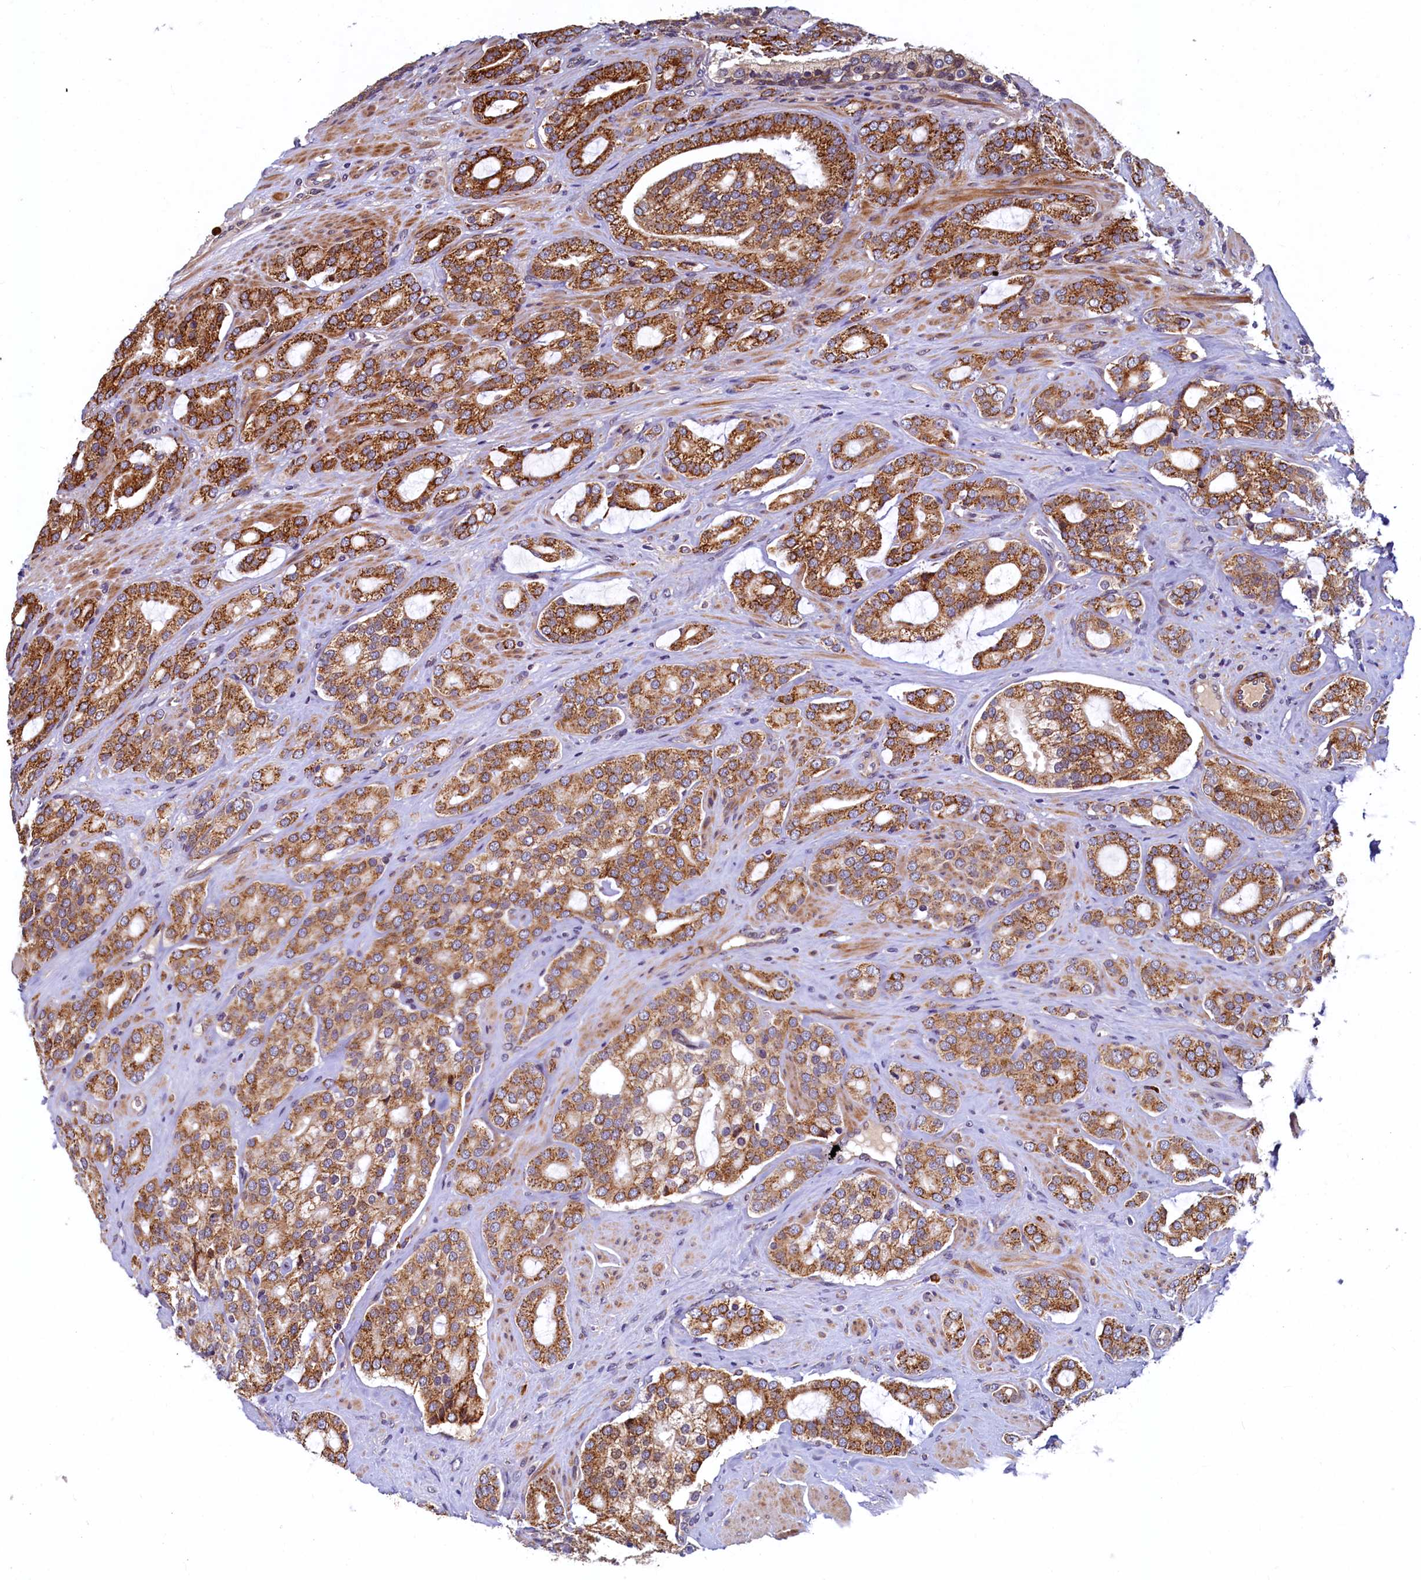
{"staining": {"intensity": "strong", "quantity": ">75%", "location": "cytoplasmic/membranous"}, "tissue": "prostate cancer", "cell_type": "Tumor cells", "image_type": "cancer", "snomed": [{"axis": "morphology", "description": "Adenocarcinoma, High grade"}, {"axis": "topography", "description": "Prostate"}], "caption": "The histopathology image displays immunohistochemical staining of prostate cancer. There is strong cytoplasmic/membranous expression is identified in about >75% of tumor cells.", "gene": "SLC16A14", "patient": {"sex": "male", "age": 63}}